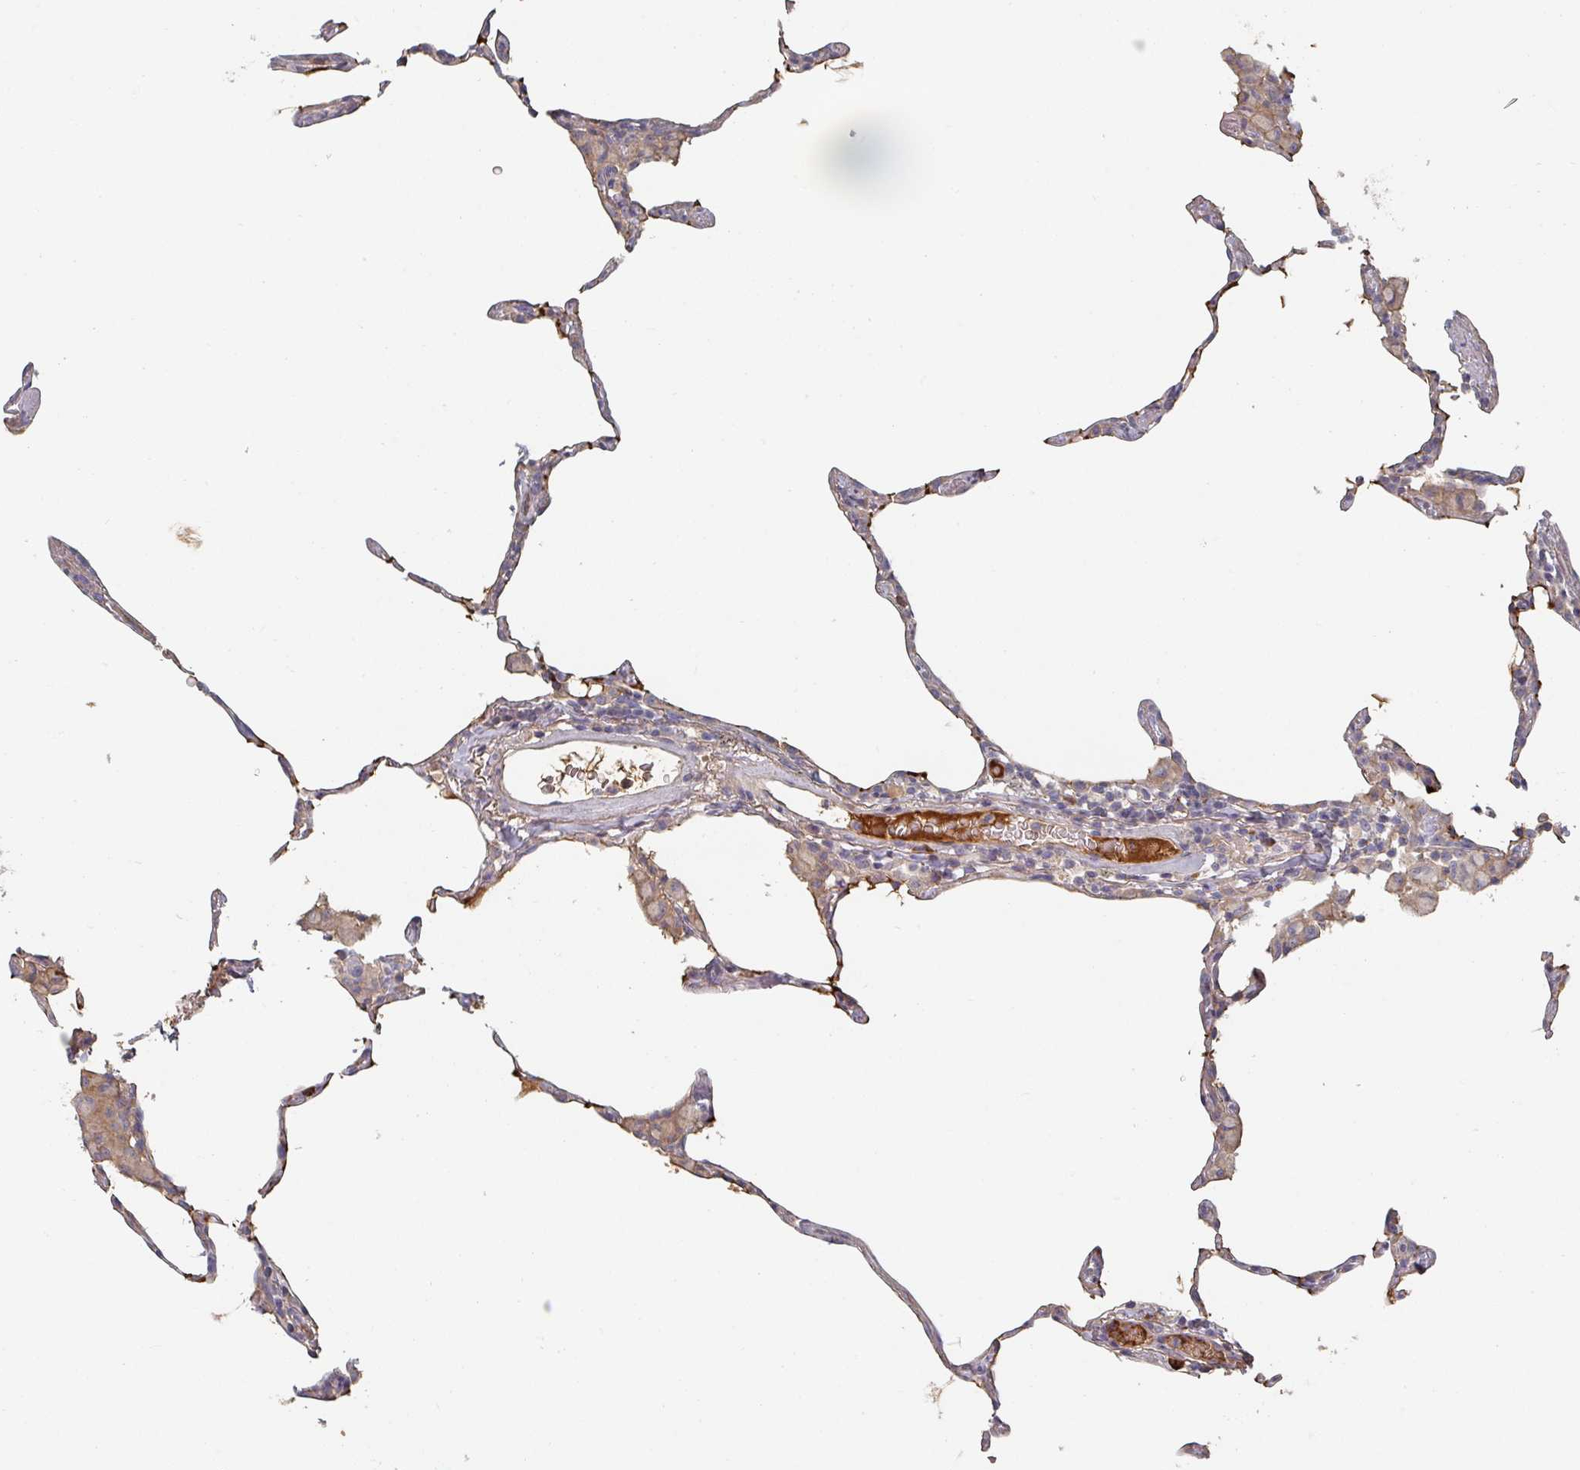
{"staining": {"intensity": "negative", "quantity": "none", "location": "none"}, "tissue": "lung", "cell_type": "Alveolar cells", "image_type": "normal", "snomed": [{"axis": "morphology", "description": "Normal tissue, NOS"}, {"axis": "topography", "description": "Lung"}], "caption": "Alveolar cells show no significant protein positivity in normal lung. (DAB (3,3'-diaminobenzidine) immunohistochemistry with hematoxylin counter stain).", "gene": "ENSG00000249773", "patient": {"sex": "female", "age": 57}}